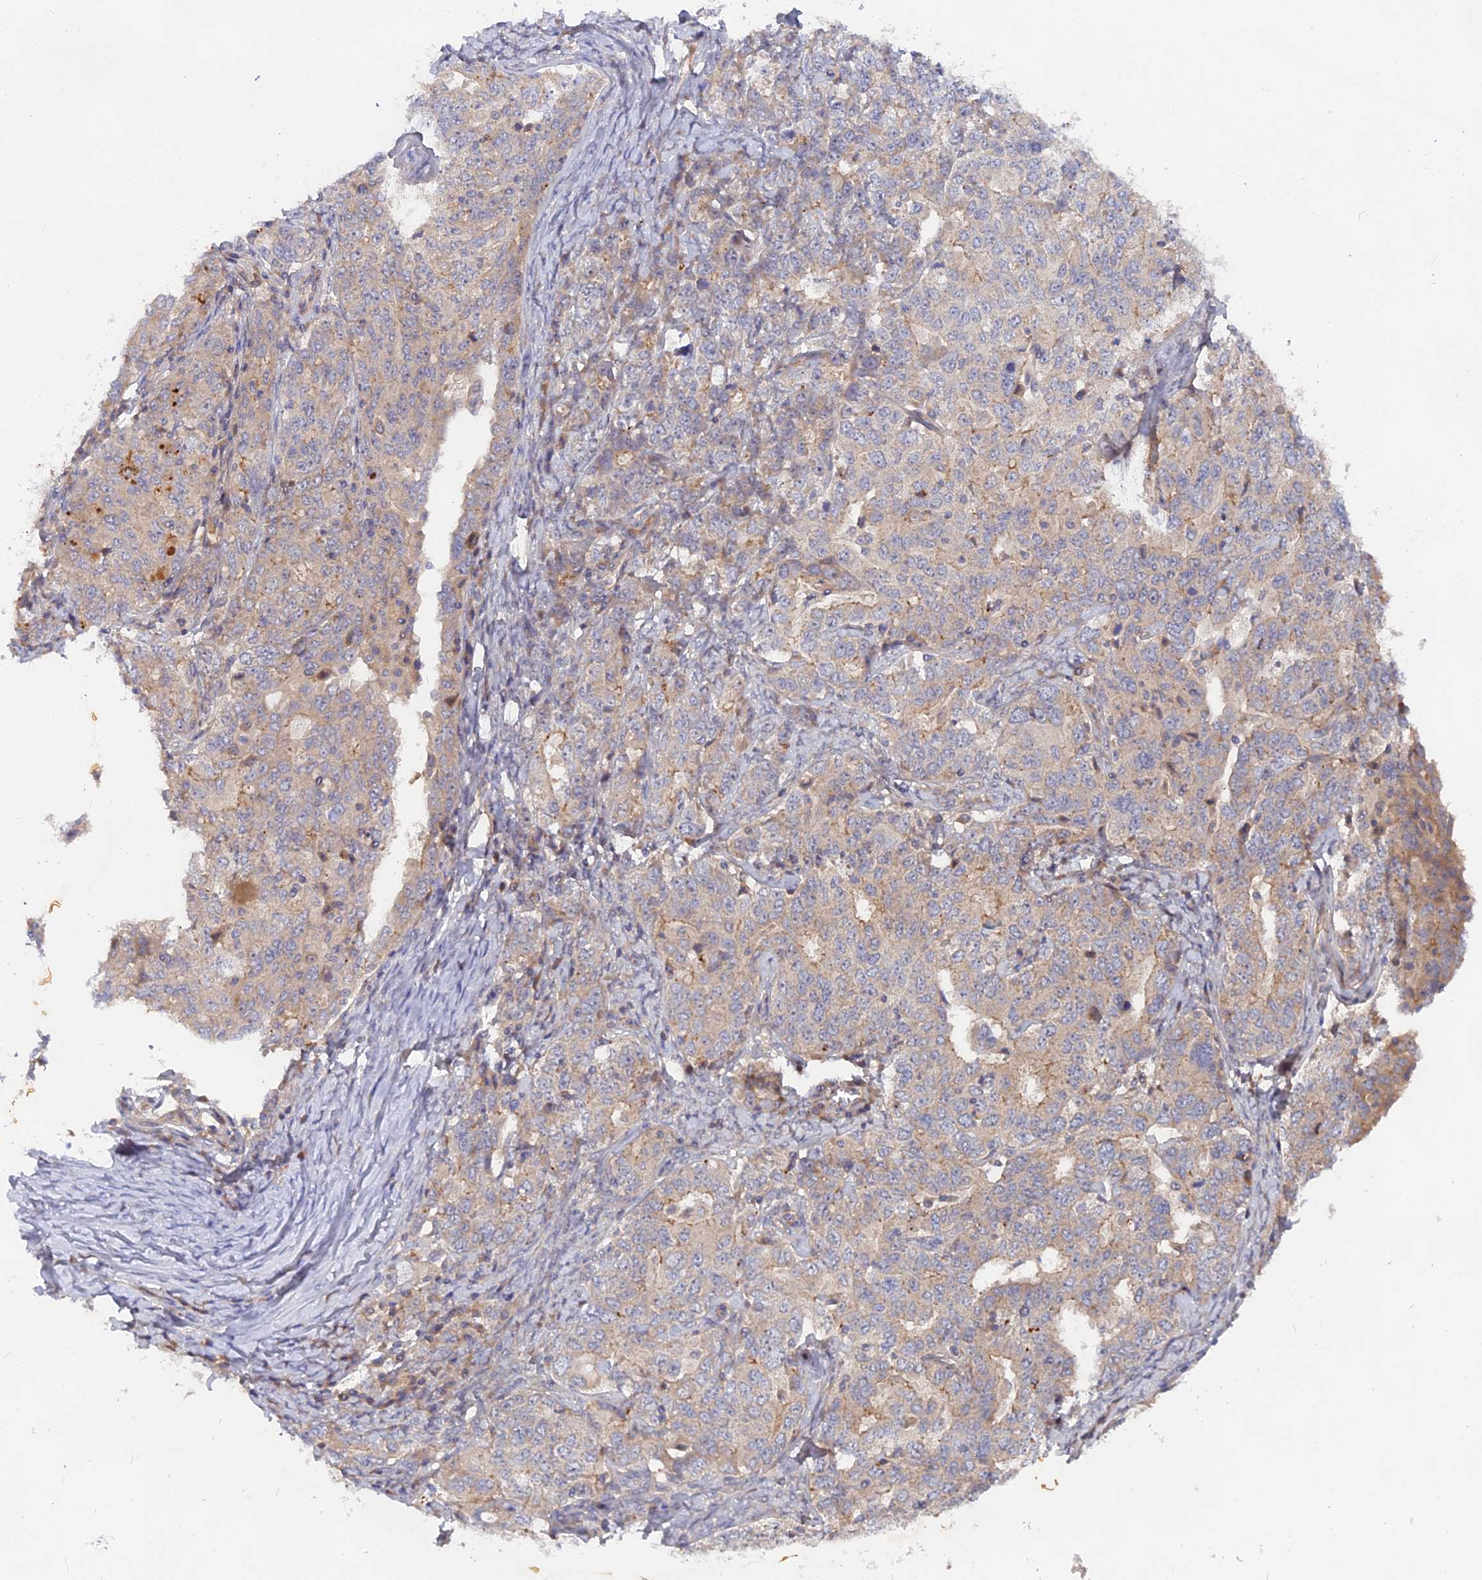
{"staining": {"intensity": "negative", "quantity": "none", "location": "none"}, "tissue": "ovarian cancer", "cell_type": "Tumor cells", "image_type": "cancer", "snomed": [{"axis": "morphology", "description": "Carcinoma, endometroid"}, {"axis": "topography", "description": "Ovary"}], "caption": "High magnification brightfield microscopy of ovarian endometroid carcinoma stained with DAB (3,3'-diaminobenzidine) (brown) and counterstained with hematoxylin (blue): tumor cells show no significant positivity.", "gene": "TENT4B", "patient": {"sex": "female", "age": 62}}